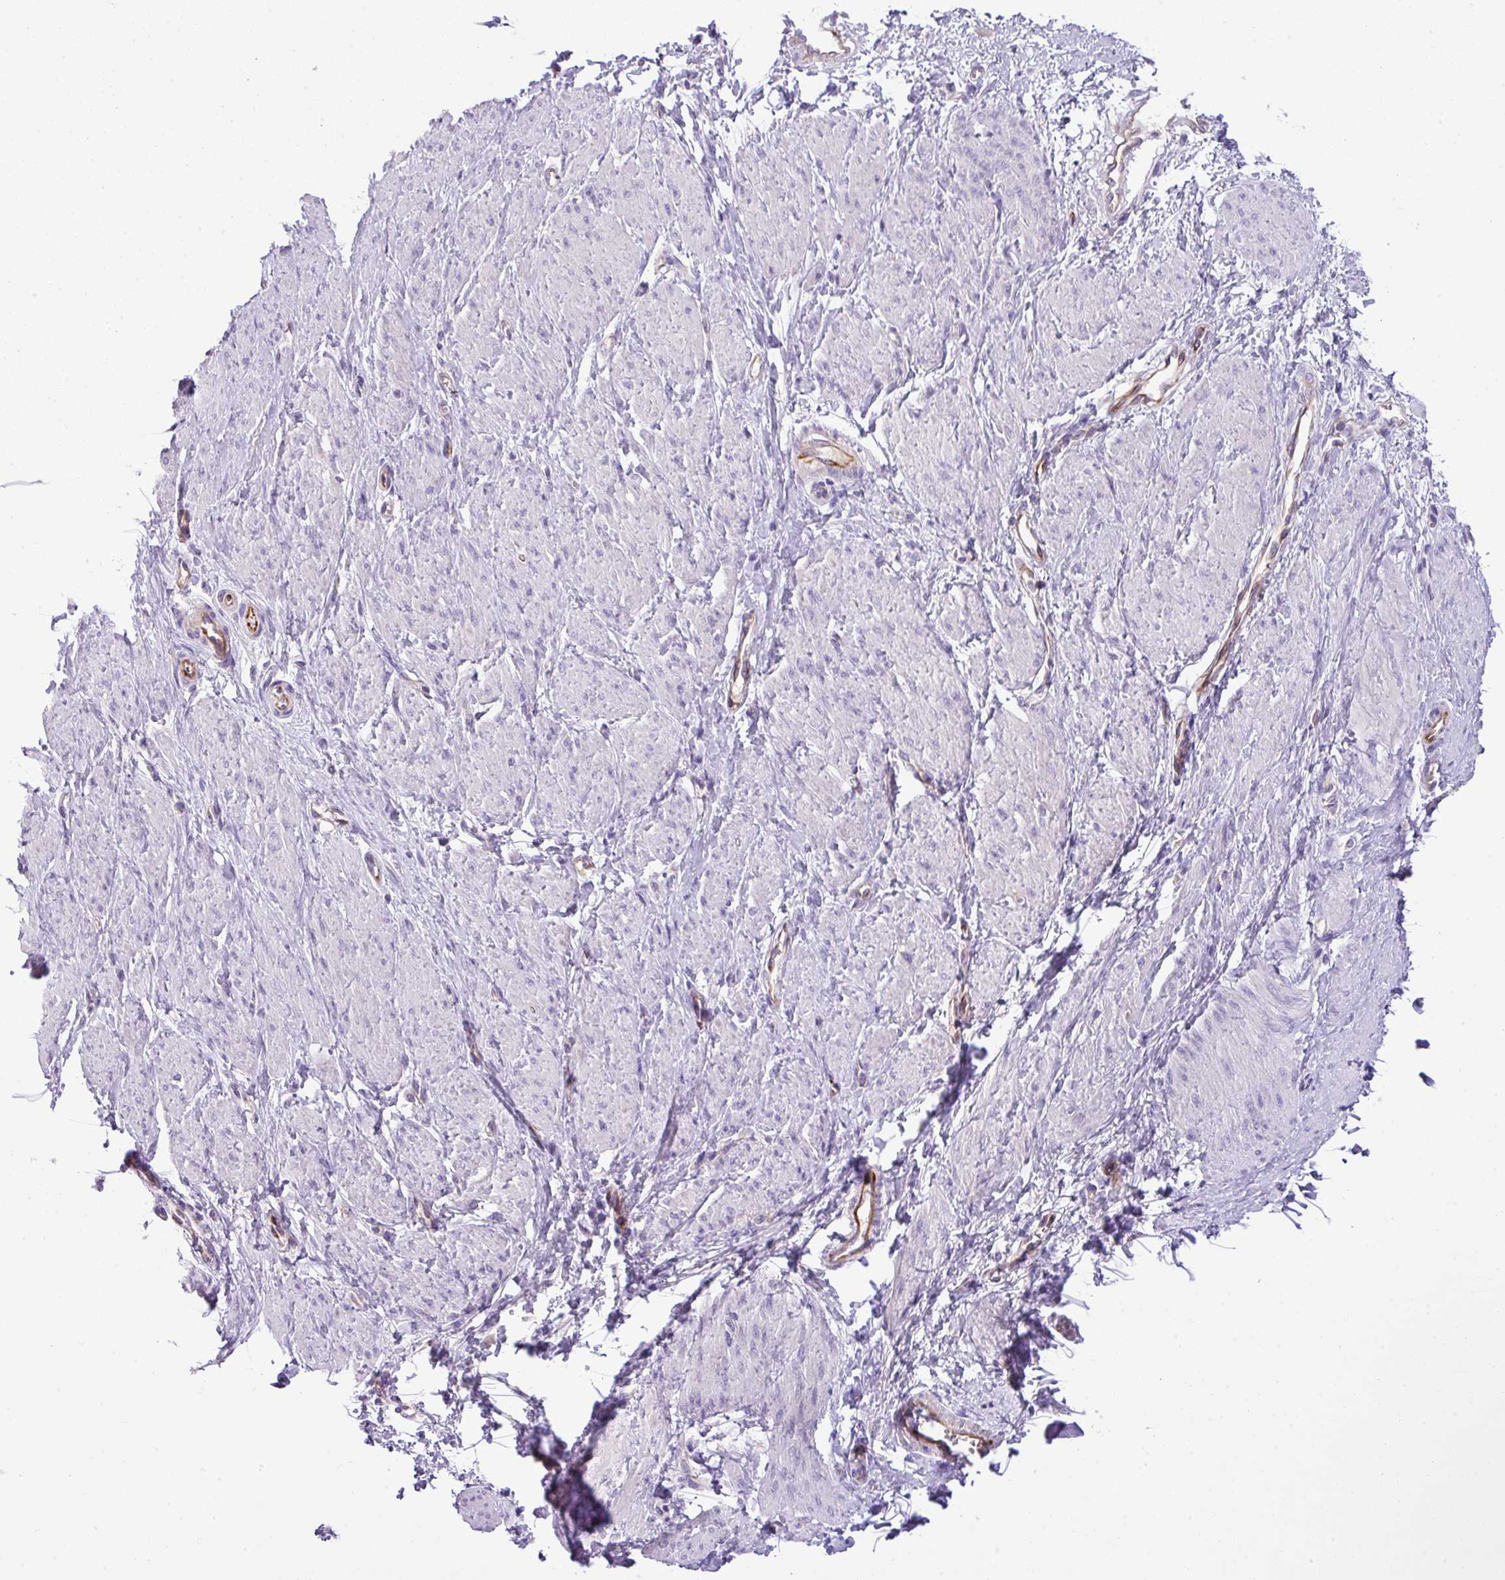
{"staining": {"intensity": "negative", "quantity": "none", "location": "none"}, "tissue": "smooth muscle", "cell_type": "Smooth muscle cells", "image_type": "normal", "snomed": [{"axis": "morphology", "description": "Normal tissue, NOS"}, {"axis": "topography", "description": "Smooth muscle"}, {"axis": "topography", "description": "Uterus"}], "caption": "This is an immunohistochemistry (IHC) image of normal smooth muscle. There is no positivity in smooth muscle cells.", "gene": "ENSG00000273748", "patient": {"sex": "female", "age": 39}}